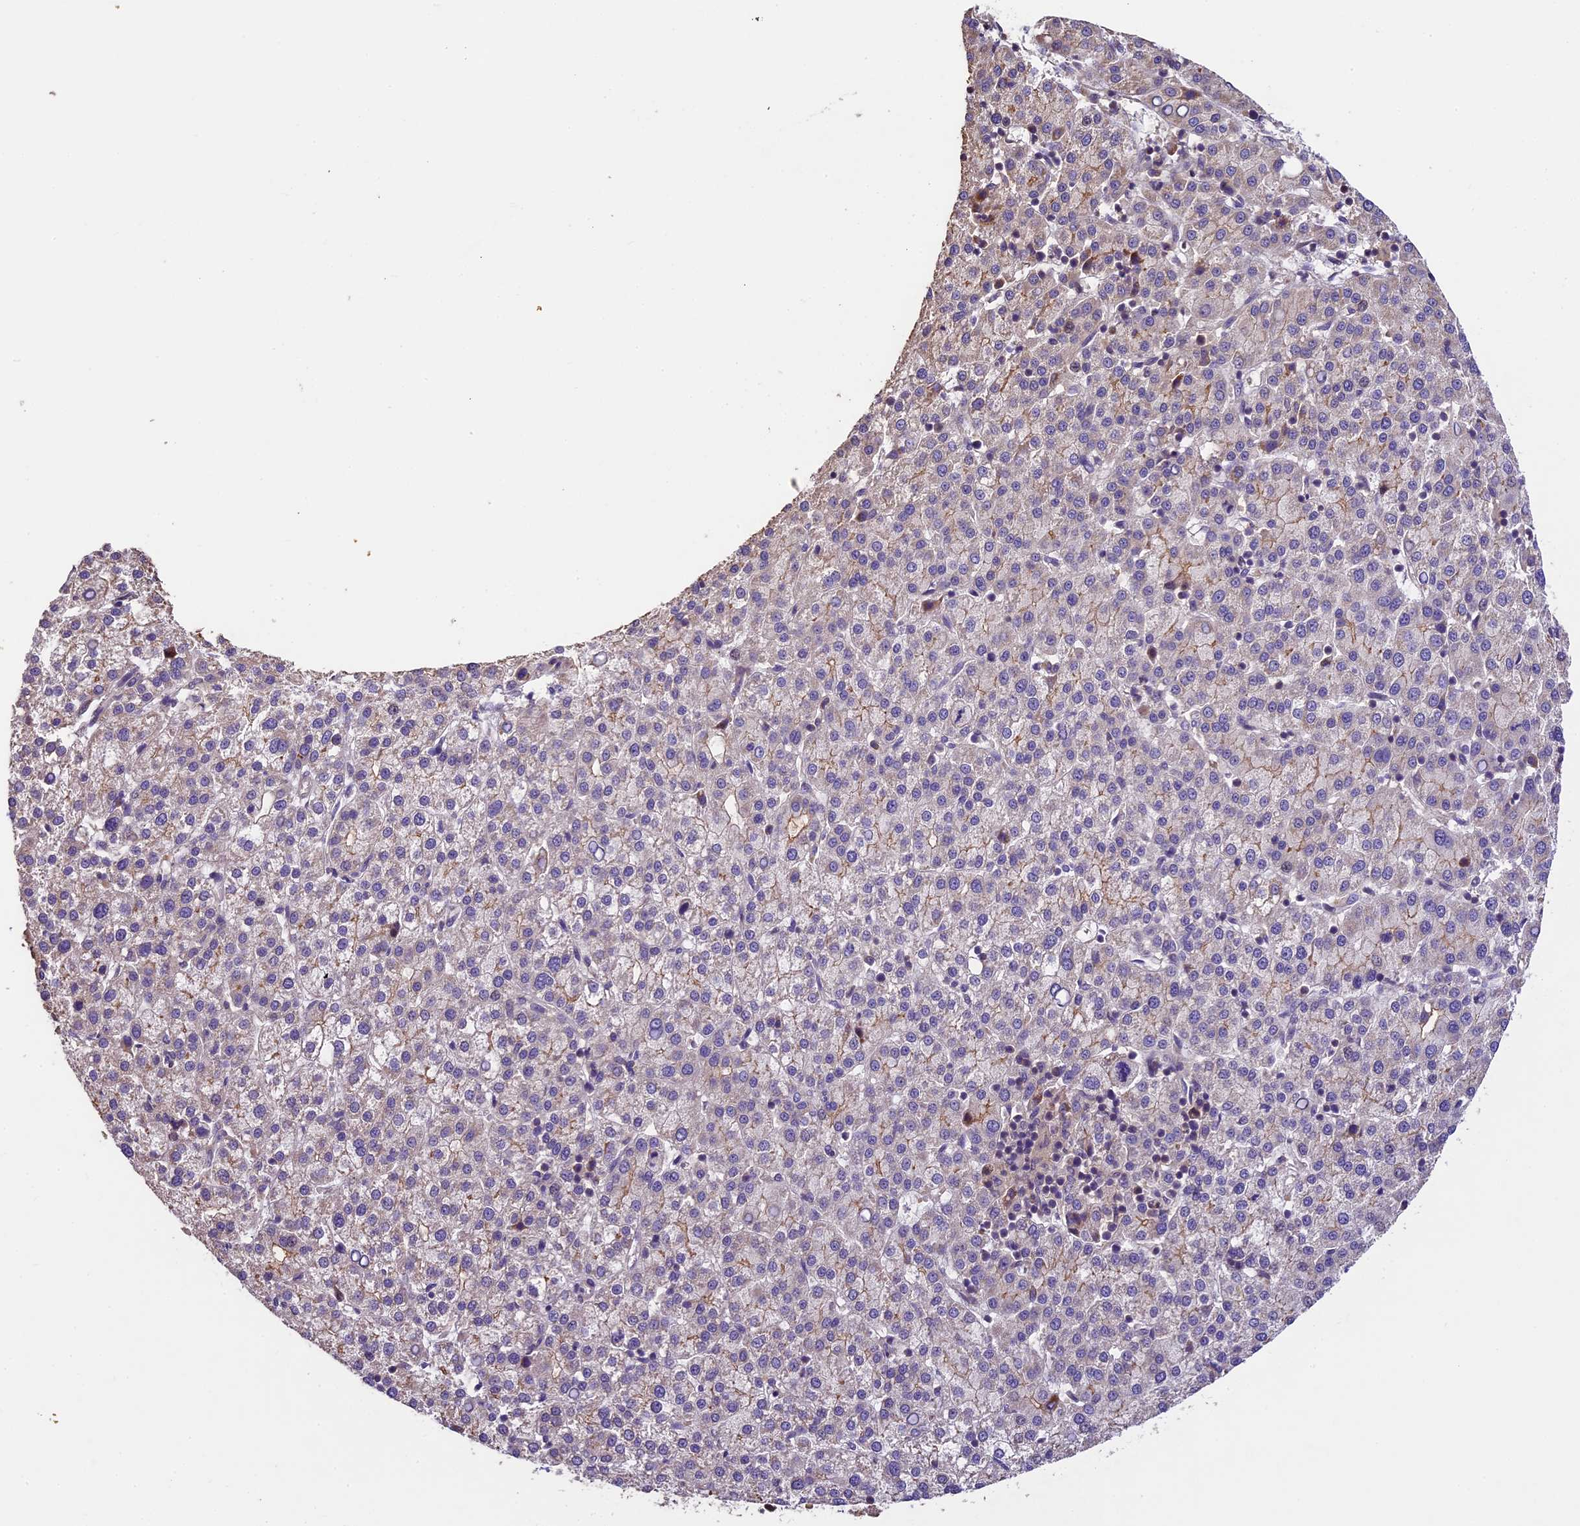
{"staining": {"intensity": "weak", "quantity": "<25%", "location": "cytoplasmic/membranous"}, "tissue": "liver cancer", "cell_type": "Tumor cells", "image_type": "cancer", "snomed": [{"axis": "morphology", "description": "Carcinoma, Hepatocellular, NOS"}, {"axis": "topography", "description": "Liver"}], "caption": "Image shows no protein staining in tumor cells of liver cancer tissue.", "gene": "DGKH", "patient": {"sex": "female", "age": 58}}